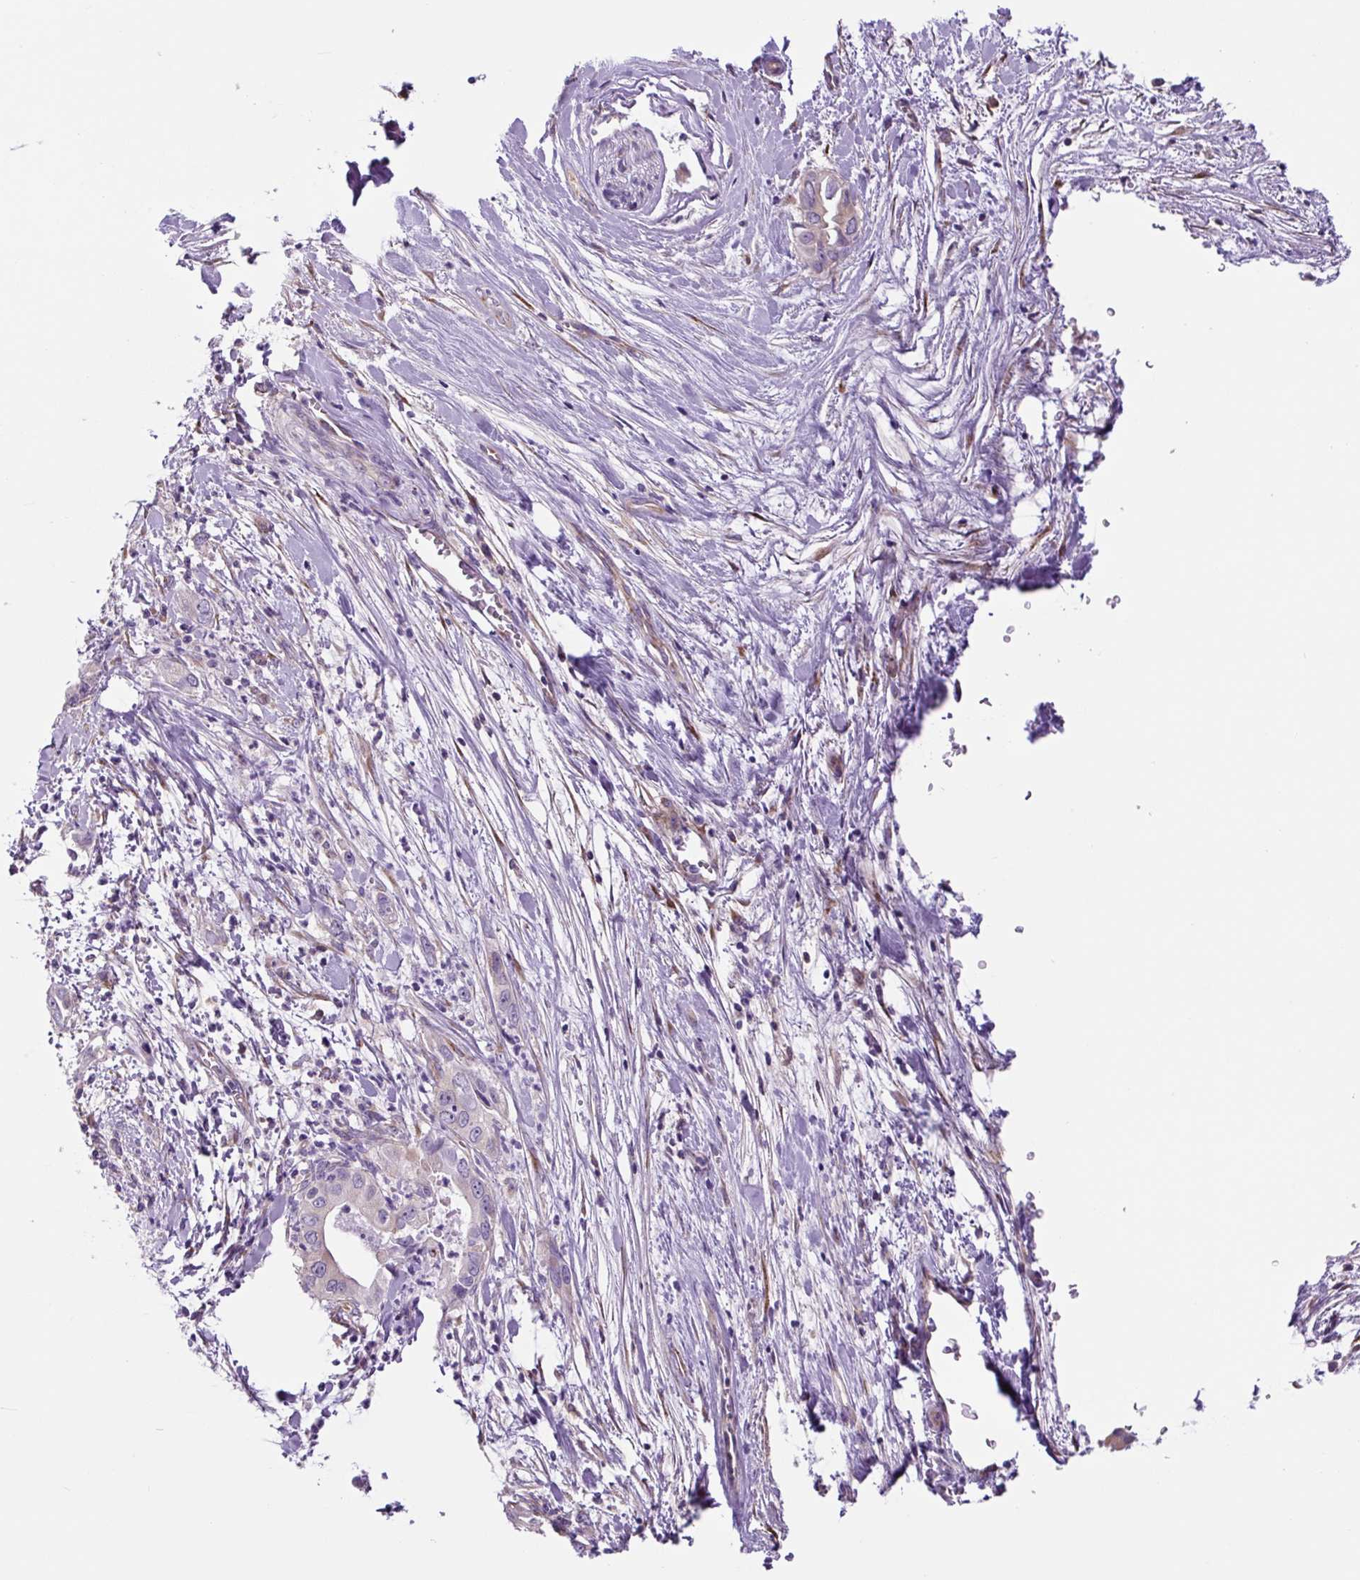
{"staining": {"intensity": "weak", "quantity": "<25%", "location": "cytoplasmic/membranous"}, "tissue": "pancreatic cancer", "cell_type": "Tumor cells", "image_type": "cancer", "snomed": [{"axis": "morphology", "description": "Adenocarcinoma, NOS"}, {"axis": "topography", "description": "Pancreas"}], "caption": "DAB immunohistochemical staining of pancreatic cancer (adenocarcinoma) demonstrates no significant positivity in tumor cells.", "gene": "GORASP1", "patient": {"sex": "female", "age": 78}}